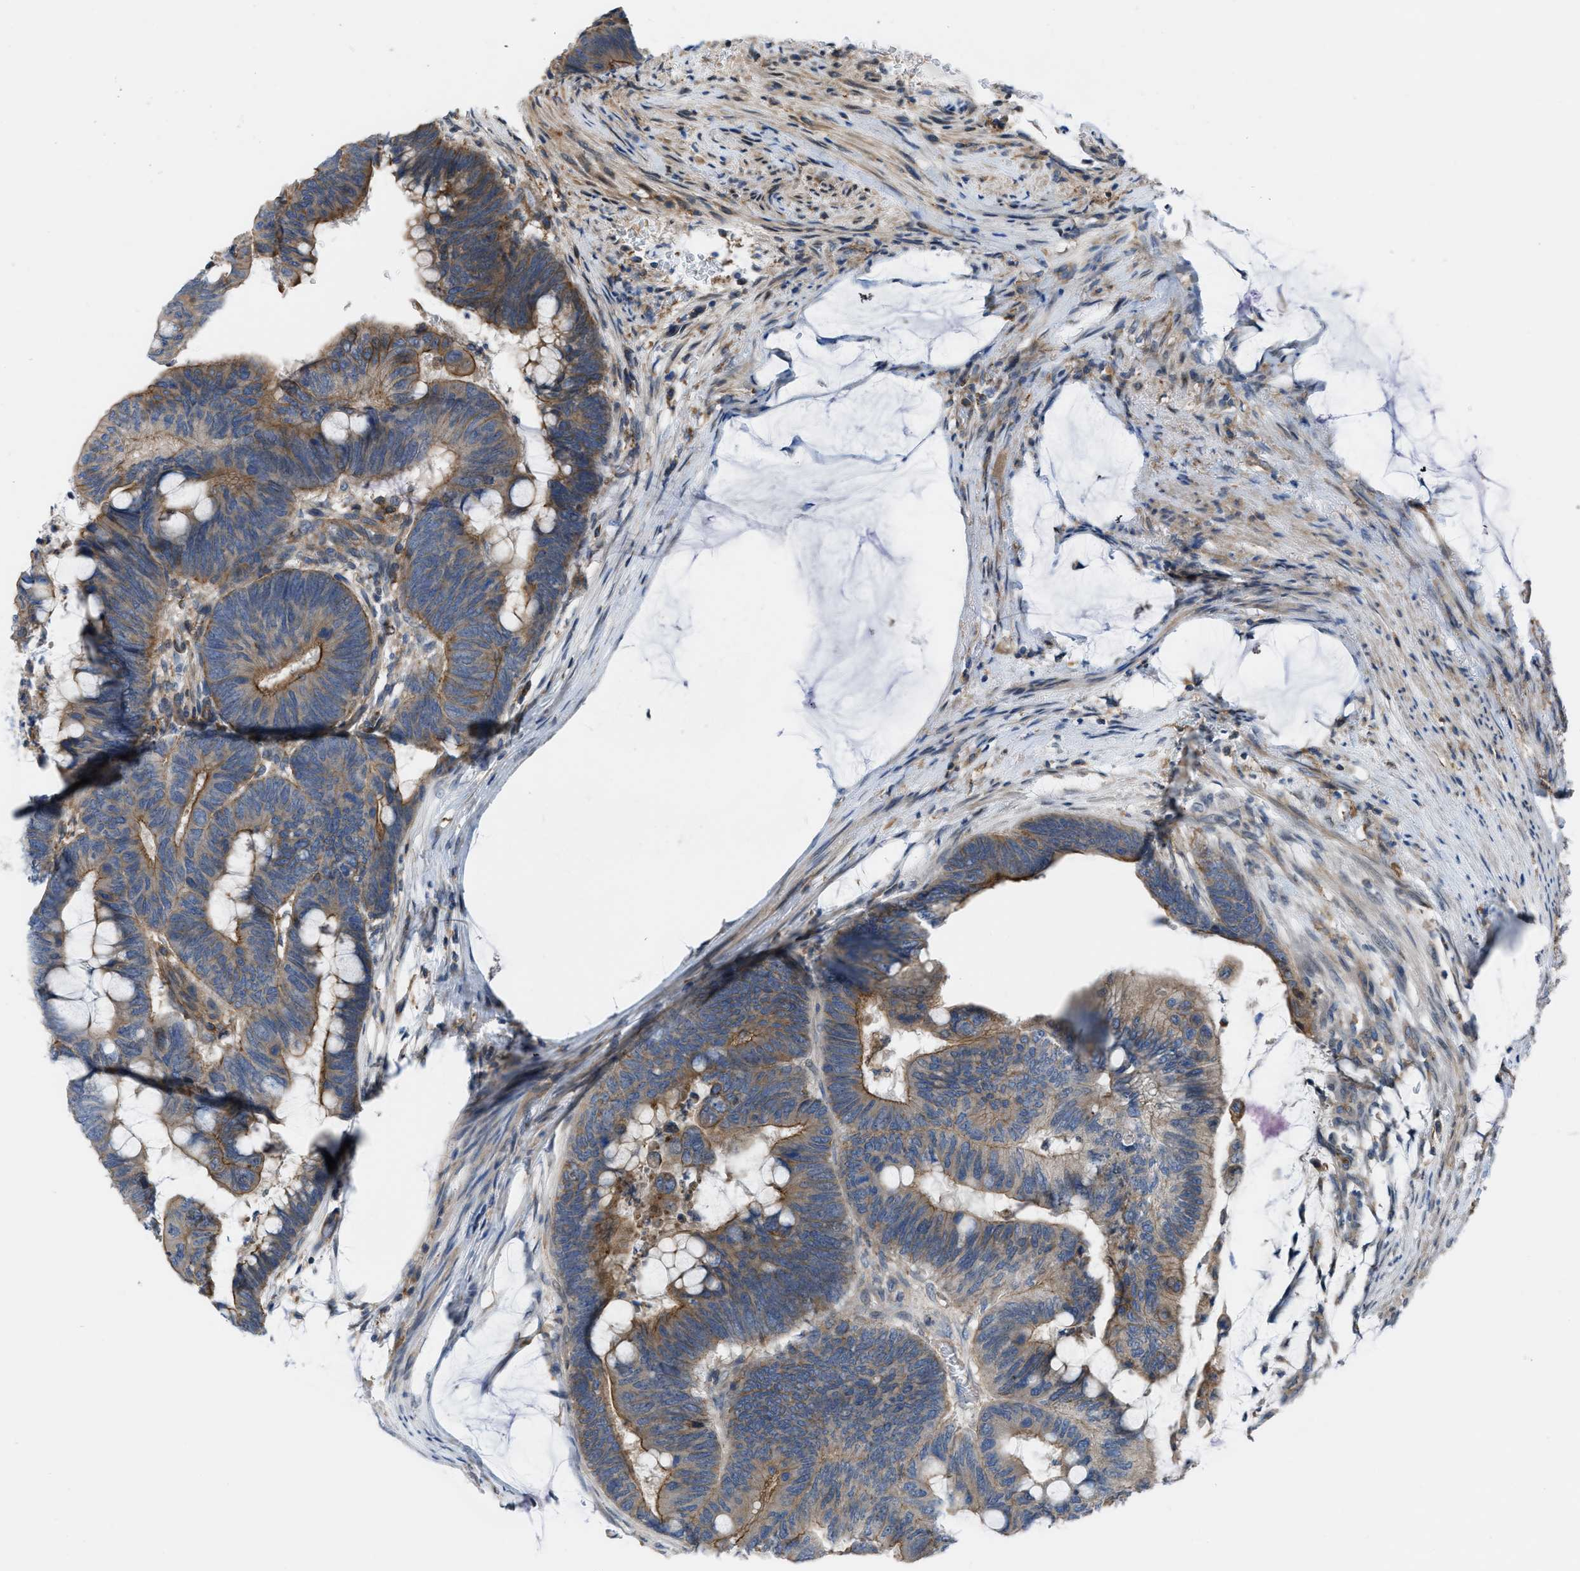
{"staining": {"intensity": "strong", "quantity": ">75%", "location": "cytoplasmic/membranous"}, "tissue": "colorectal cancer", "cell_type": "Tumor cells", "image_type": "cancer", "snomed": [{"axis": "morphology", "description": "Normal tissue, NOS"}, {"axis": "morphology", "description": "Adenocarcinoma, NOS"}, {"axis": "topography", "description": "Rectum"}], "caption": "A brown stain labels strong cytoplasmic/membranous positivity of a protein in adenocarcinoma (colorectal) tumor cells.", "gene": "MYO18A", "patient": {"sex": "male", "age": 92}}